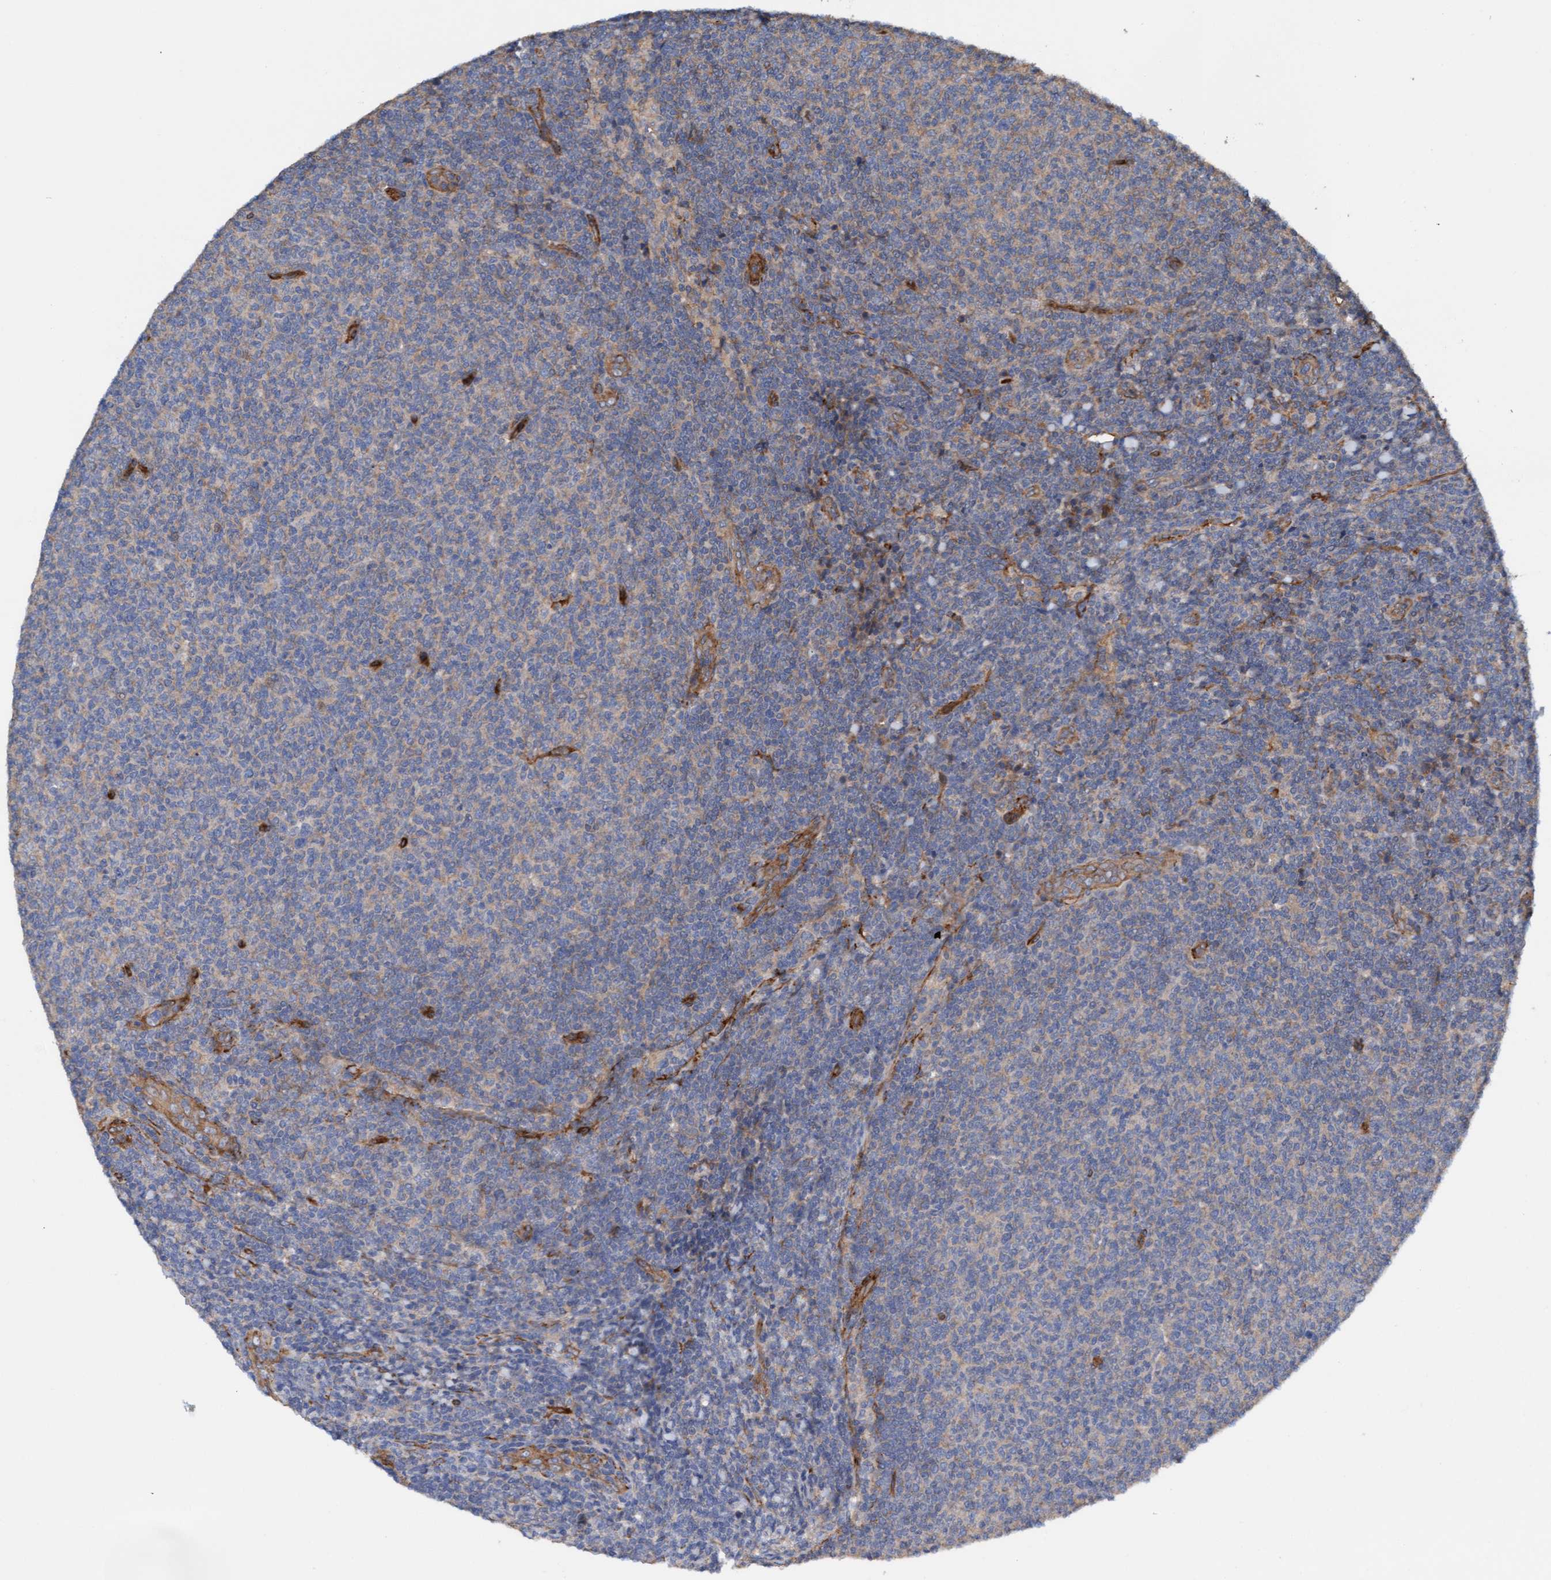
{"staining": {"intensity": "weak", "quantity": "<25%", "location": "cytoplasmic/membranous"}, "tissue": "lymphoma", "cell_type": "Tumor cells", "image_type": "cancer", "snomed": [{"axis": "morphology", "description": "Malignant lymphoma, non-Hodgkin's type, Low grade"}, {"axis": "topography", "description": "Lymph node"}], "caption": "Immunohistochemical staining of human malignant lymphoma, non-Hodgkin's type (low-grade) exhibits no significant expression in tumor cells.", "gene": "FMNL3", "patient": {"sex": "male", "age": 66}}